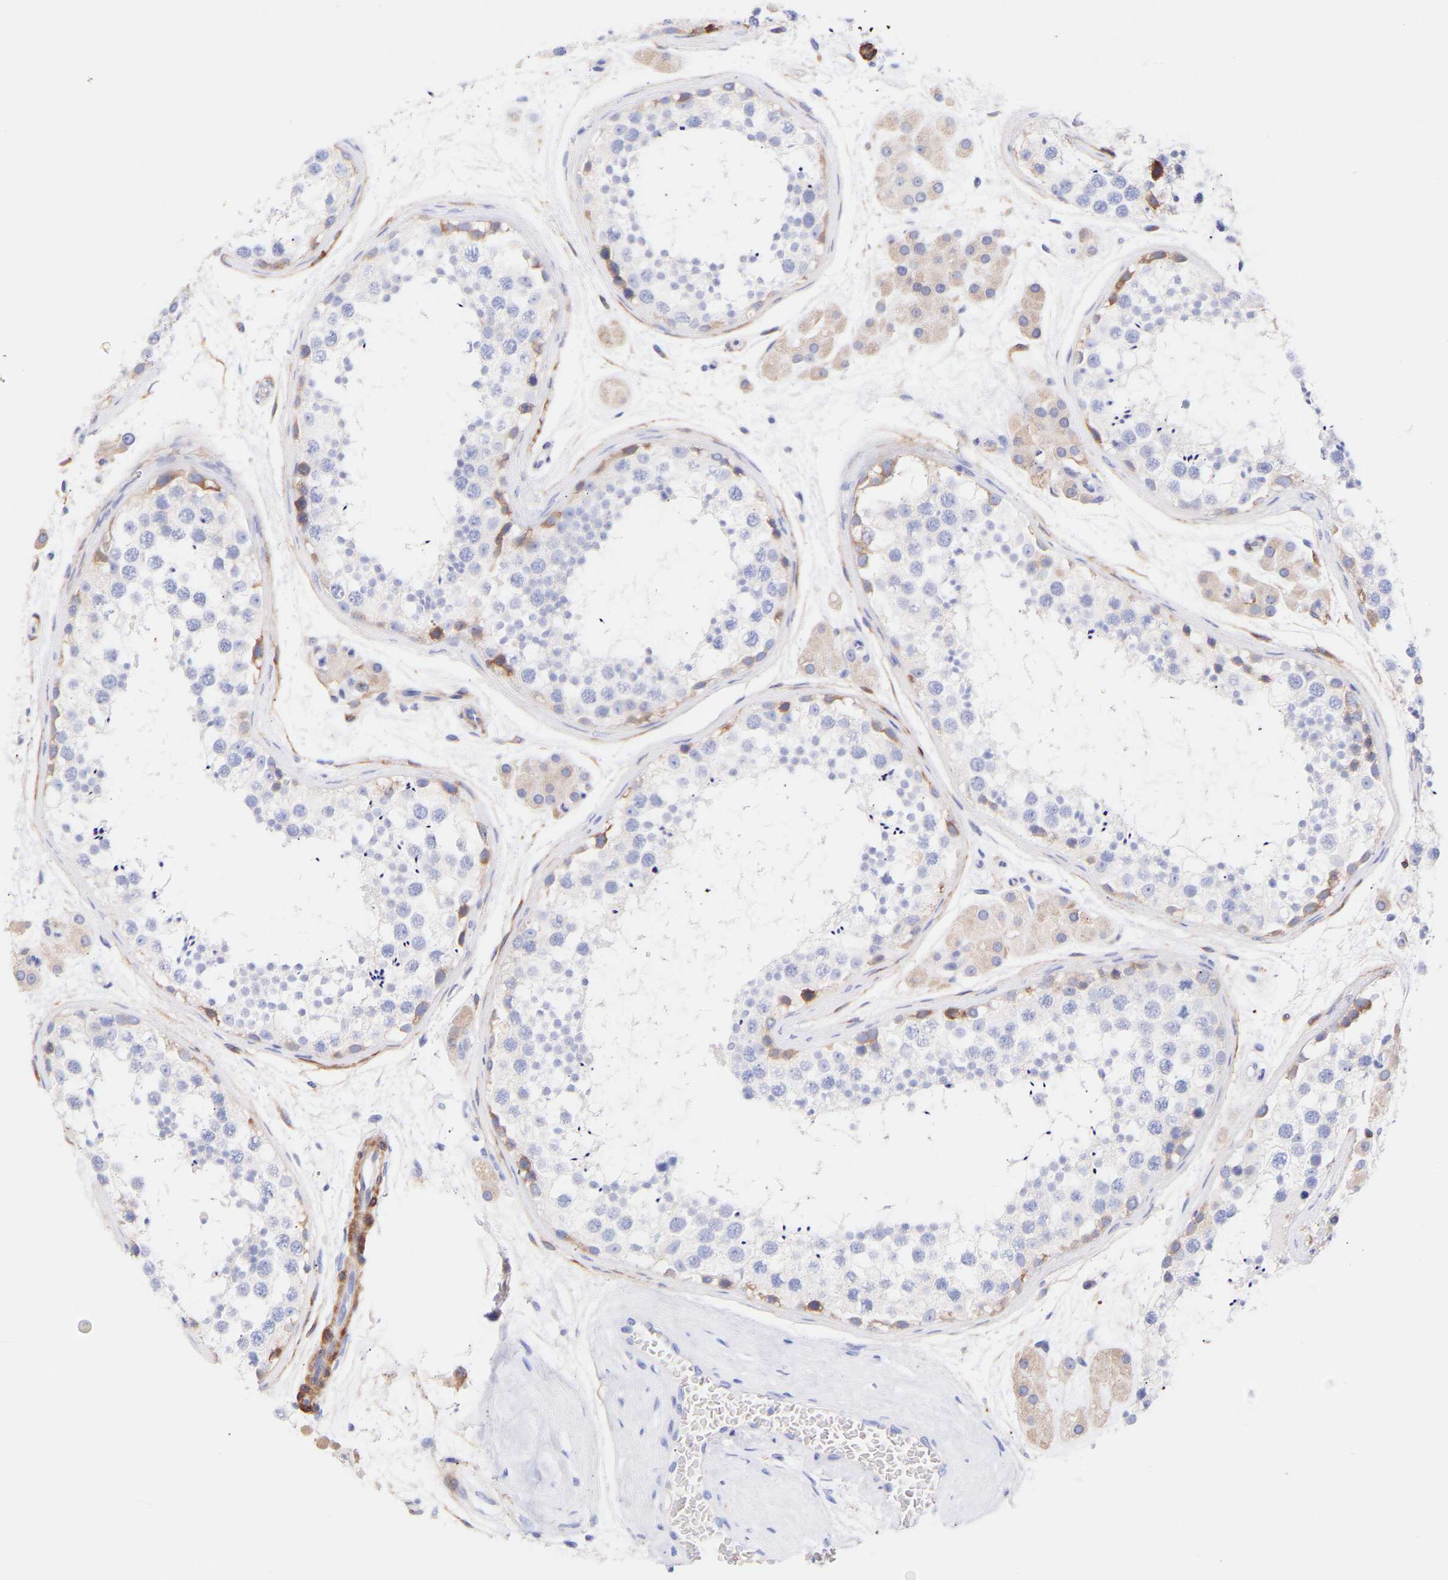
{"staining": {"intensity": "moderate", "quantity": "<25%", "location": "cytoplasmic/membranous"}, "tissue": "testis", "cell_type": "Cells in seminiferous ducts", "image_type": "normal", "snomed": [{"axis": "morphology", "description": "Normal tissue, NOS"}, {"axis": "topography", "description": "Testis"}], "caption": "This photomicrograph exhibits immunohistochemistry staining of unremarkable testis, with low moderate cytoplasmic/membranous positivity in about <25% of cells in seminiferous ducts.", "gene": "AMPH", "patient": {"sex": "male", "age": 56}}